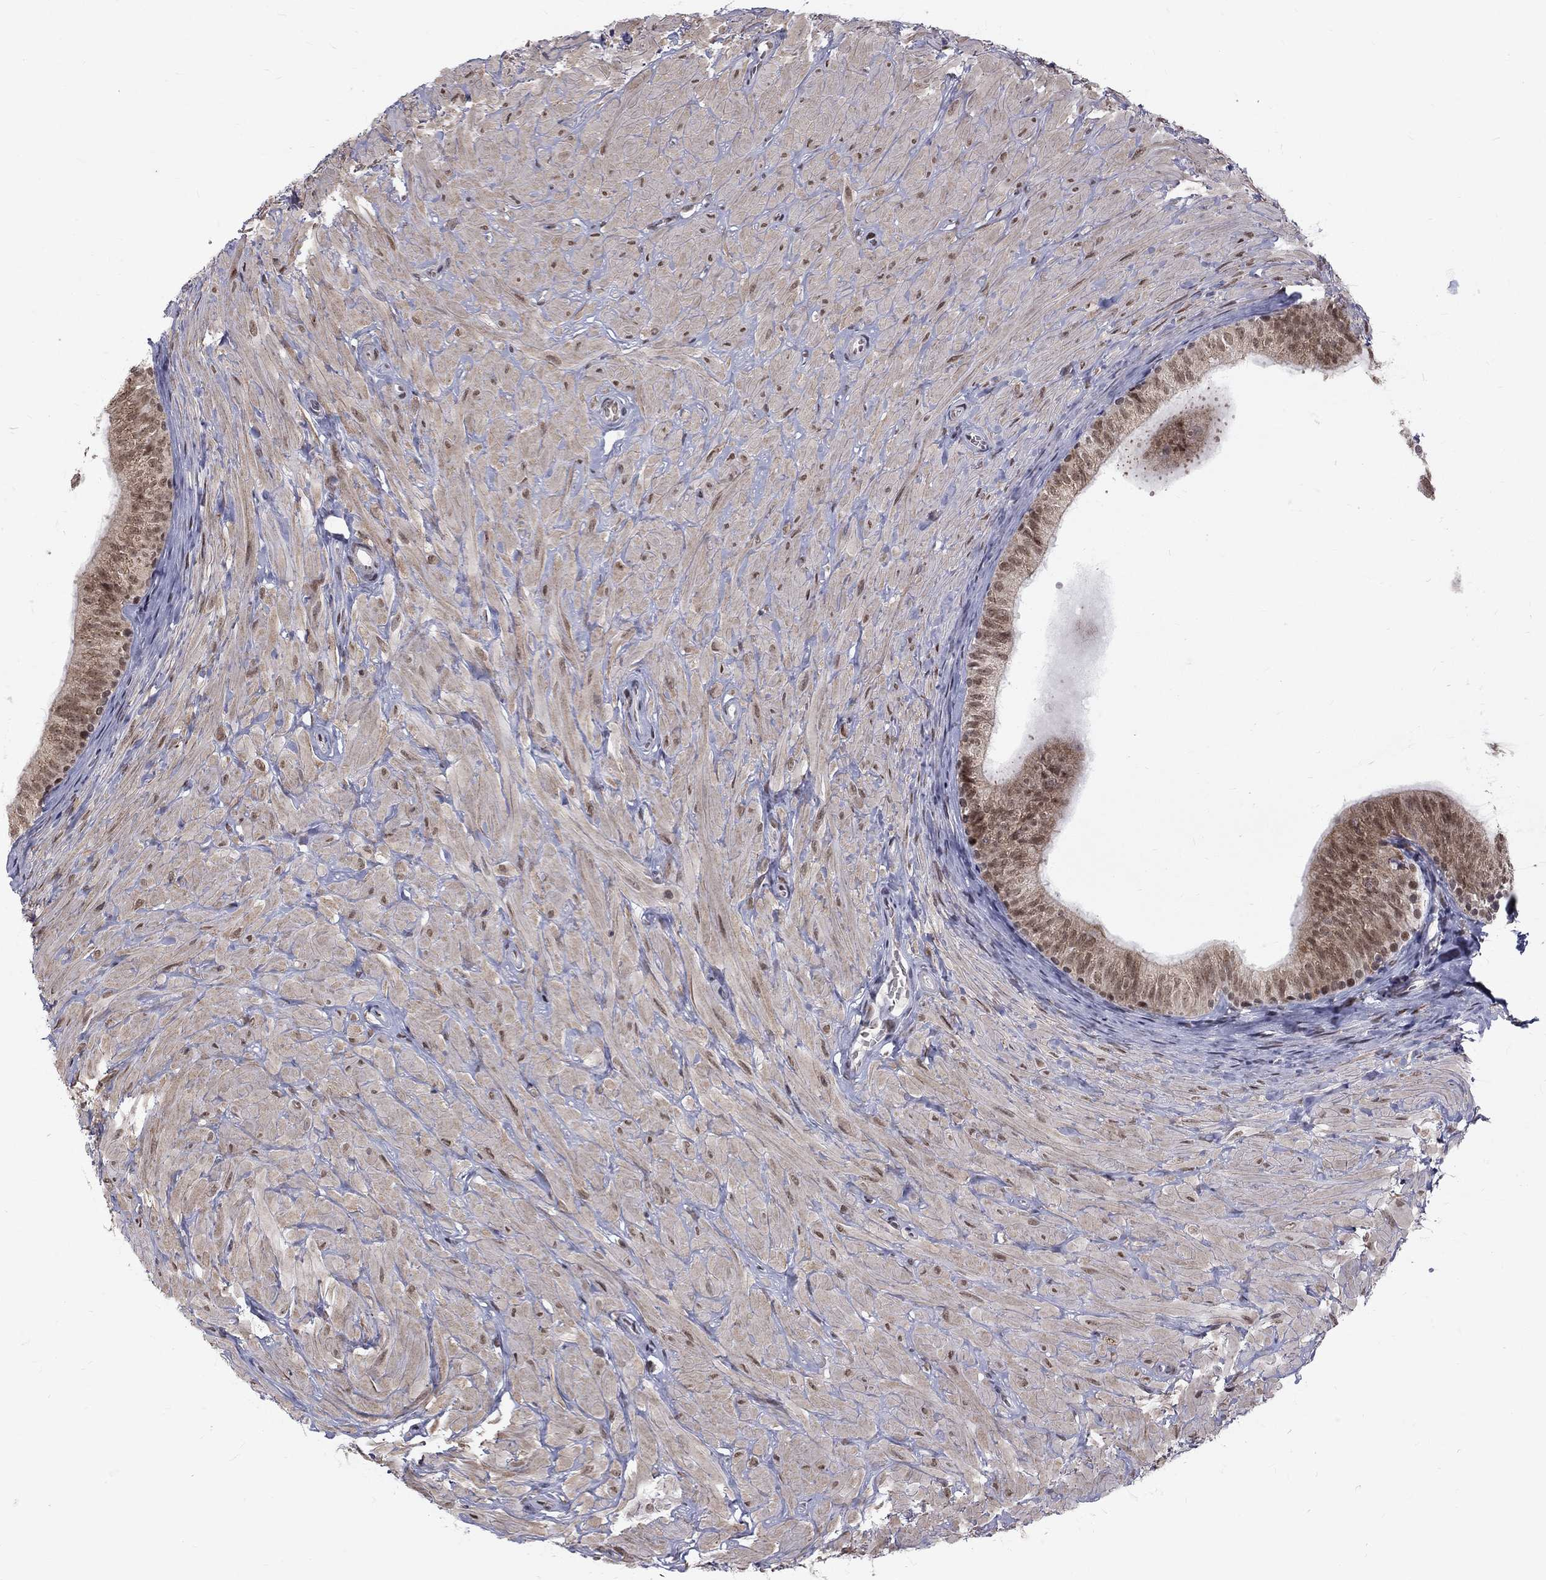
{"staining": {"intensity": "strong", "quantity": "<25%", "location": "cytoplasmic/membranous,nuclear"}, "tissue": "epididymis", "cell_type": "Glandular cells", "image_type": "normal", "snomed": [{"axis": "morphology", "description": "Normal tissue, NOS"}, {"axis": "topography", "description": "Epididymis"}, {"axis": "topography", "description": "Vas deferens"}], "caption": "Glandular cells show medium levels of strong cytoplasmic/membranous,nuclear expression in about <25% of cells in normal human epididymis. The staining is performed using DAB (3,3'-diaminobenzidine) brown chromogen to label protein expression. The nuclei are counter-stained blue using hematoxylin.", "gene": "TCEAL1", "patient": {"sex": "male", "age": 23}}